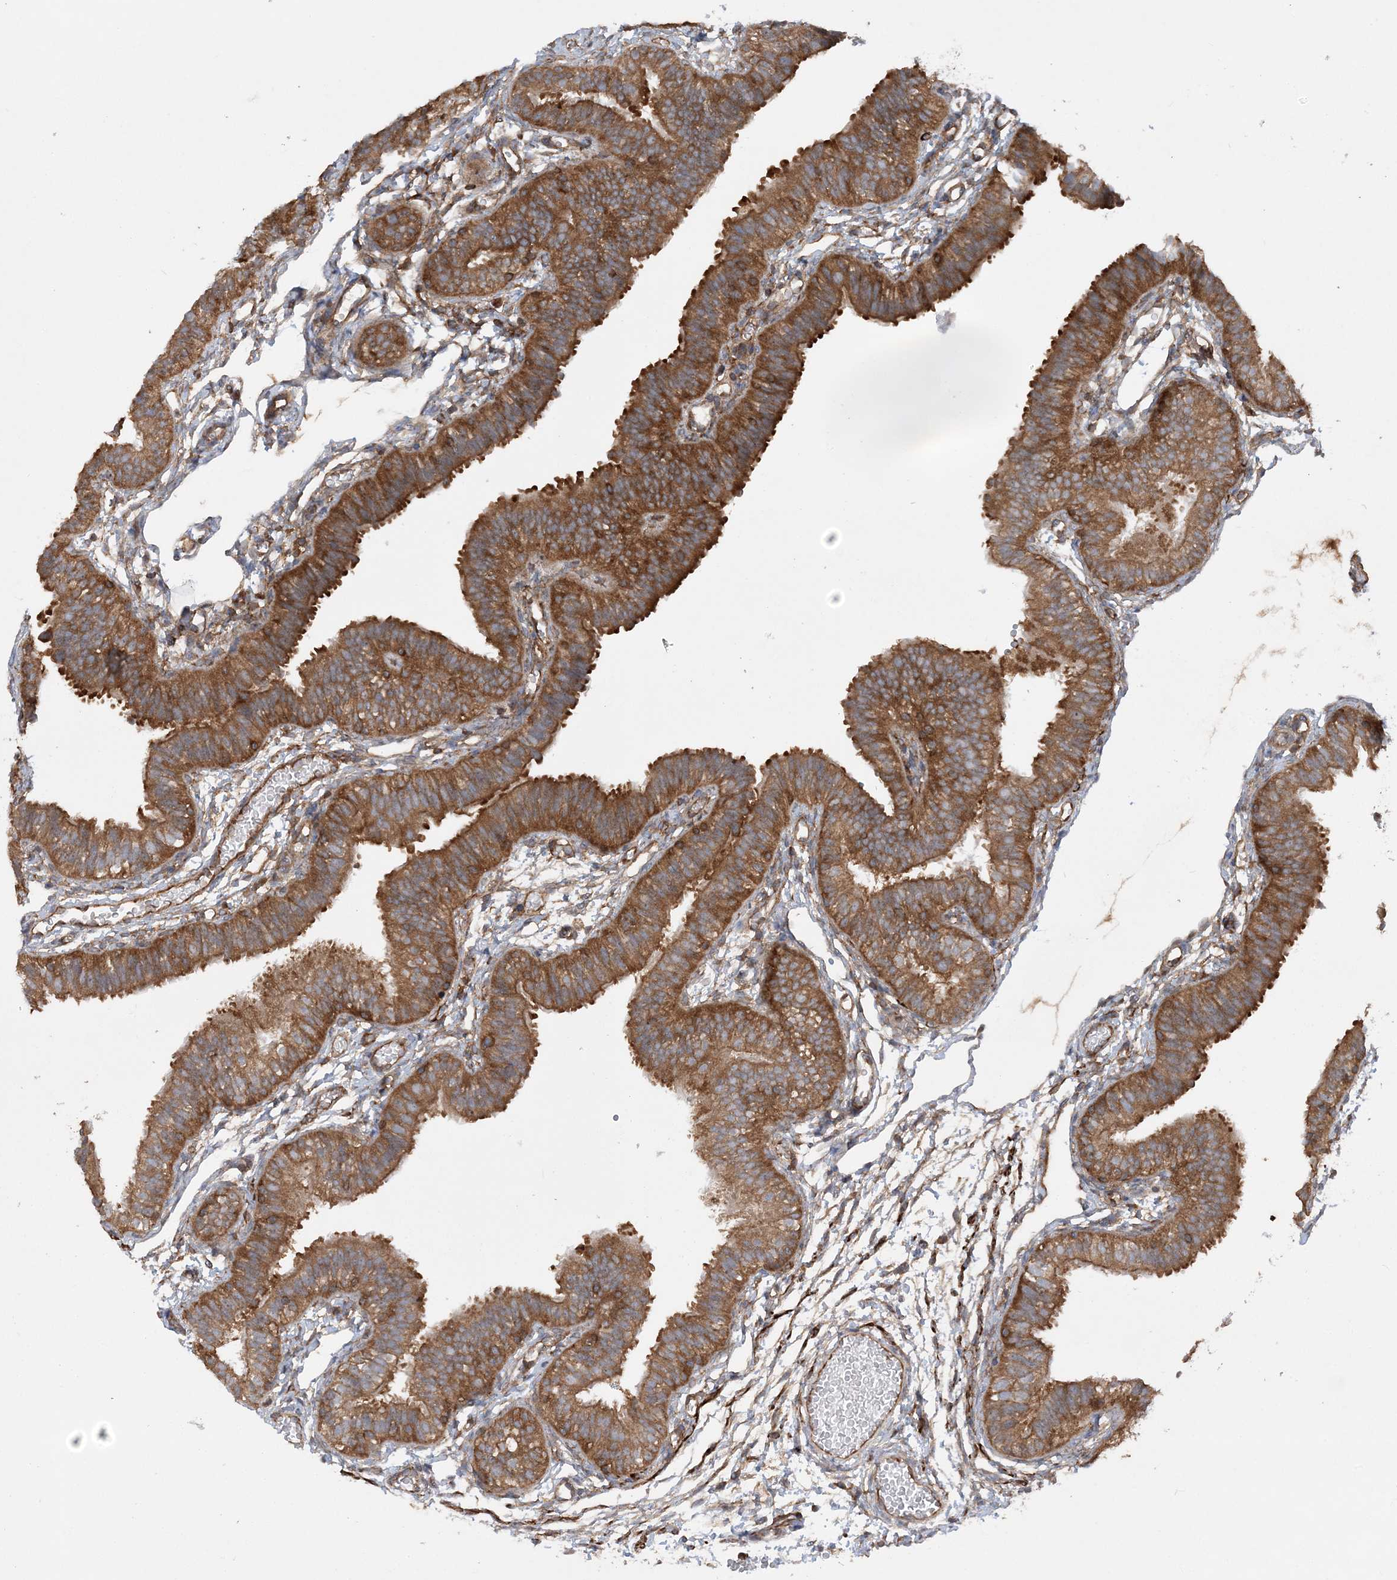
{"staining": {"intensity": "moderate", "quantity": ">75%", "location": "cytoplasmic/membranous"}, "tissue": "fallopian tube", "cell_type": "Glandular cells", "image_type": "normal", "snomed": [{"axis": "morphology", "description": "Normal tissue, NOS"}, {"axis": "topography", "description": "Fallopian tube"}], "caption": "This micrograph shows IHC staining of benign human fallopian tube, with medium moderate cytoplasmic/membranous staining in about >75% of glandular cells.", "gene": "ACAP2", "patient": {"sex": "female", "age": 35}}